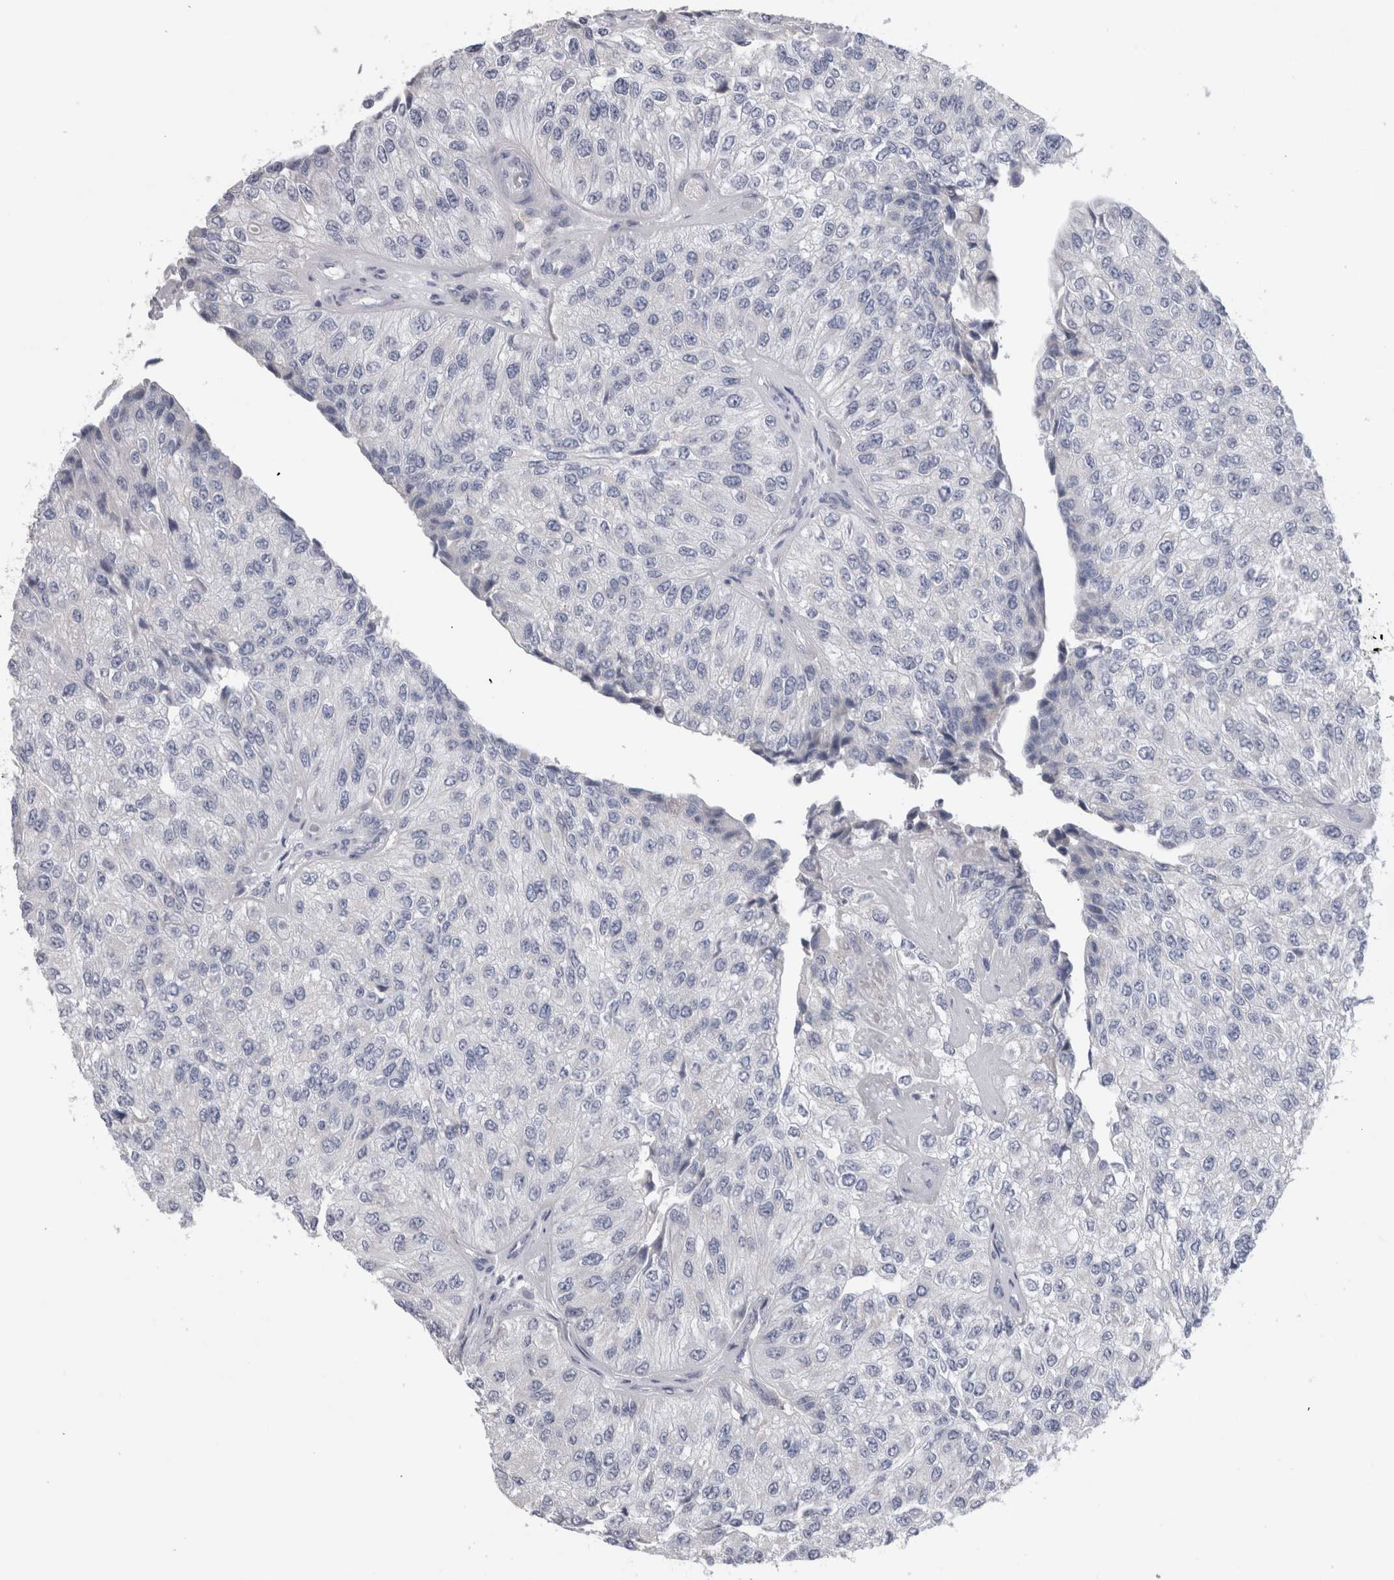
{"staining": {"intensity": "negative", "quantity": "none", "location": "none"}, "tissue": "urothelial cancer", "cell_type": "Tumor cells", "image_type": "cancer", "snomed": [{"axis": "morphology", "description": "Urothelial carcinoma, High grade"}, {"axis": "topography", "description": "Kidney"}, {"axis": "topography", "description": "Urinary bladder"}], "caption": "Image shows no significant protein expression in tumor cells of urothelial carcinoma (high-grade).", "gene": "DHRS4", "patient": {"sex": "male", "age": 77}}